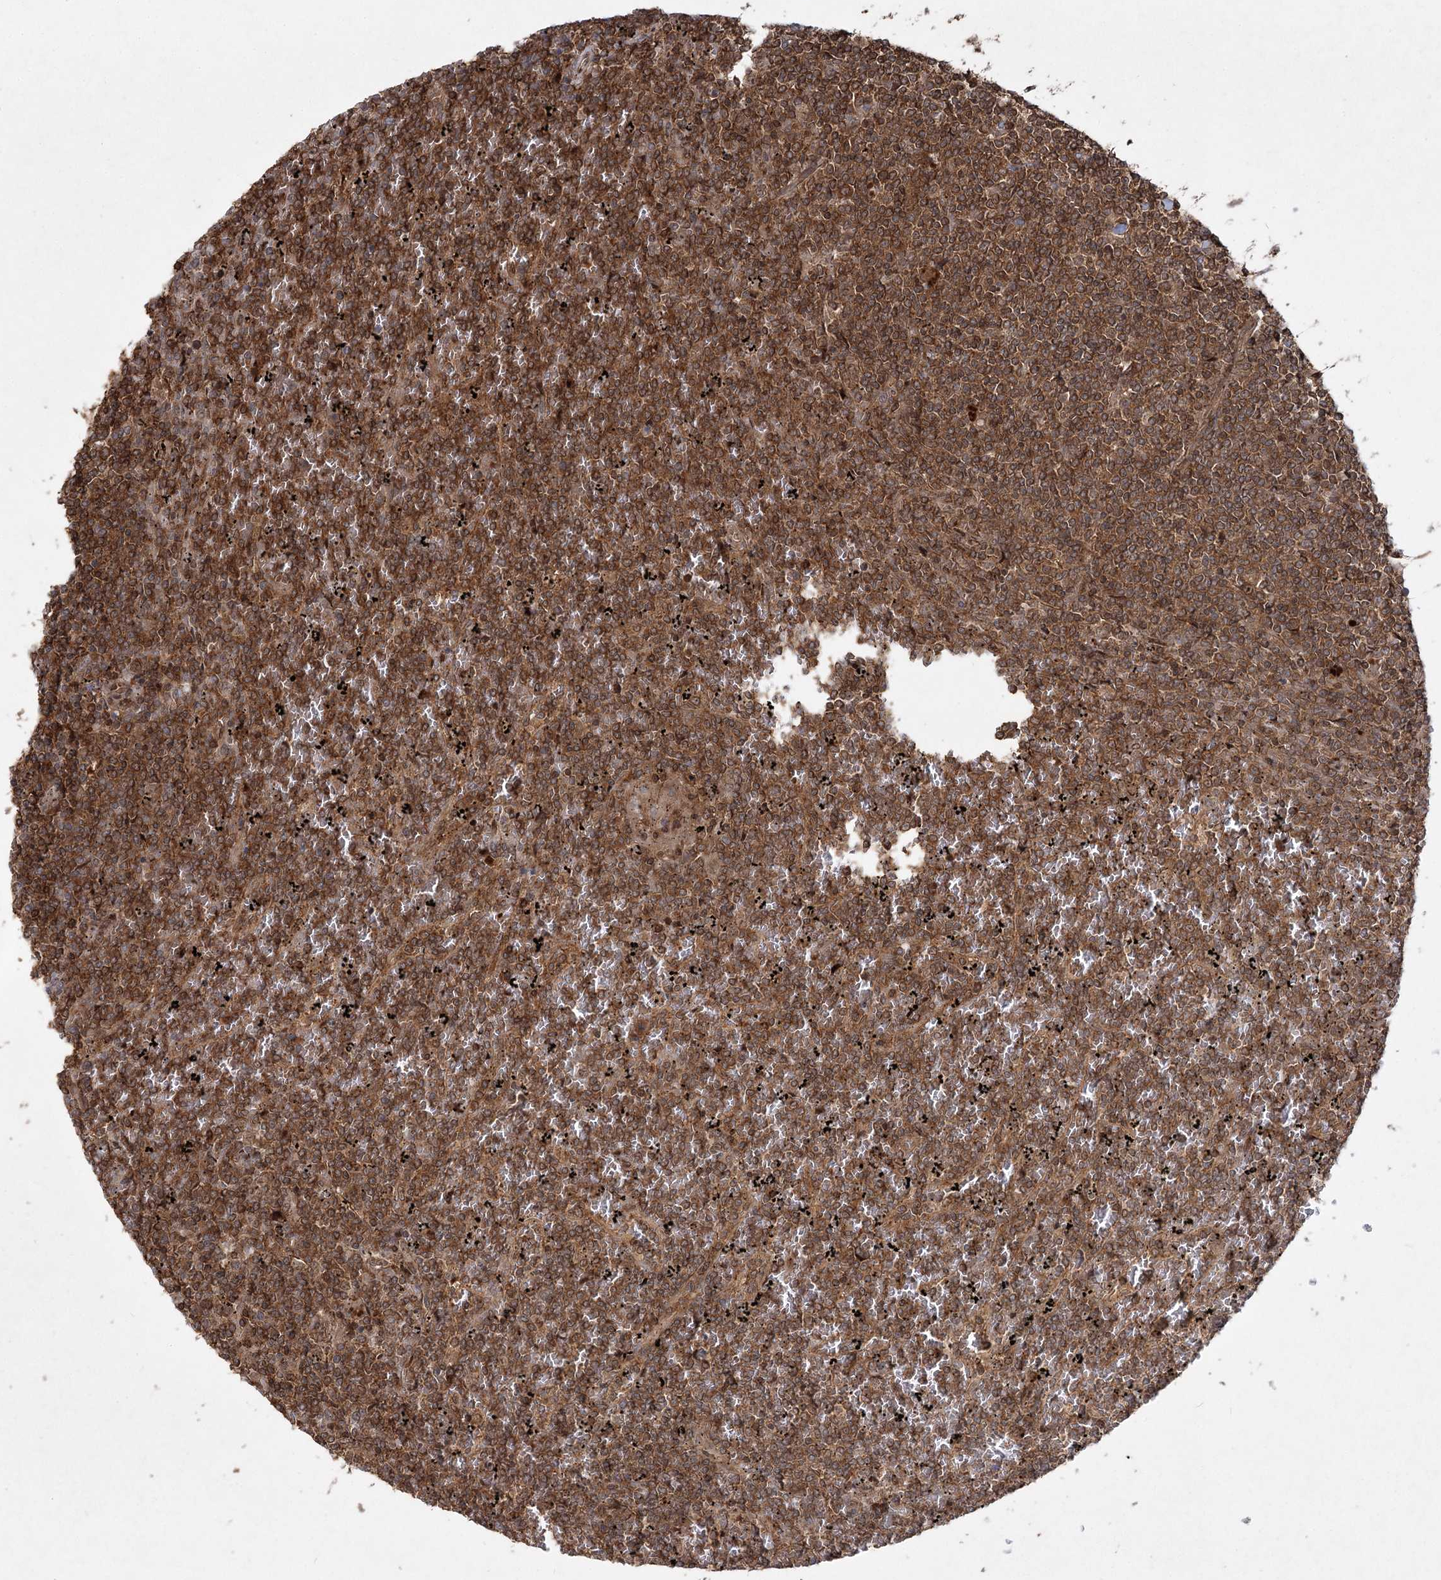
{"staining": {"intensity": "strong", "quantity": ">75%", "location": "cytoplasmic/membranous"}, "tissue": "lymphoma", "cell_type": "Tumor cells", "image_type": "cancer", "snomed": [{"axis": "morphology", "description": "Malignant lymphoma, non-Hodgkin's type, Low grade"}, {"axis": "topography", "description": "Spleen"}], "caption": "Immunohistochemistry micrograph of human lymphoma stained for a protein (brown), which displays high levels of strong cytoplasmic/membranous expression in about >75% of tumor cells.", "gene": "MDFIC", "patient": {"sex": "female", "age": 19}}